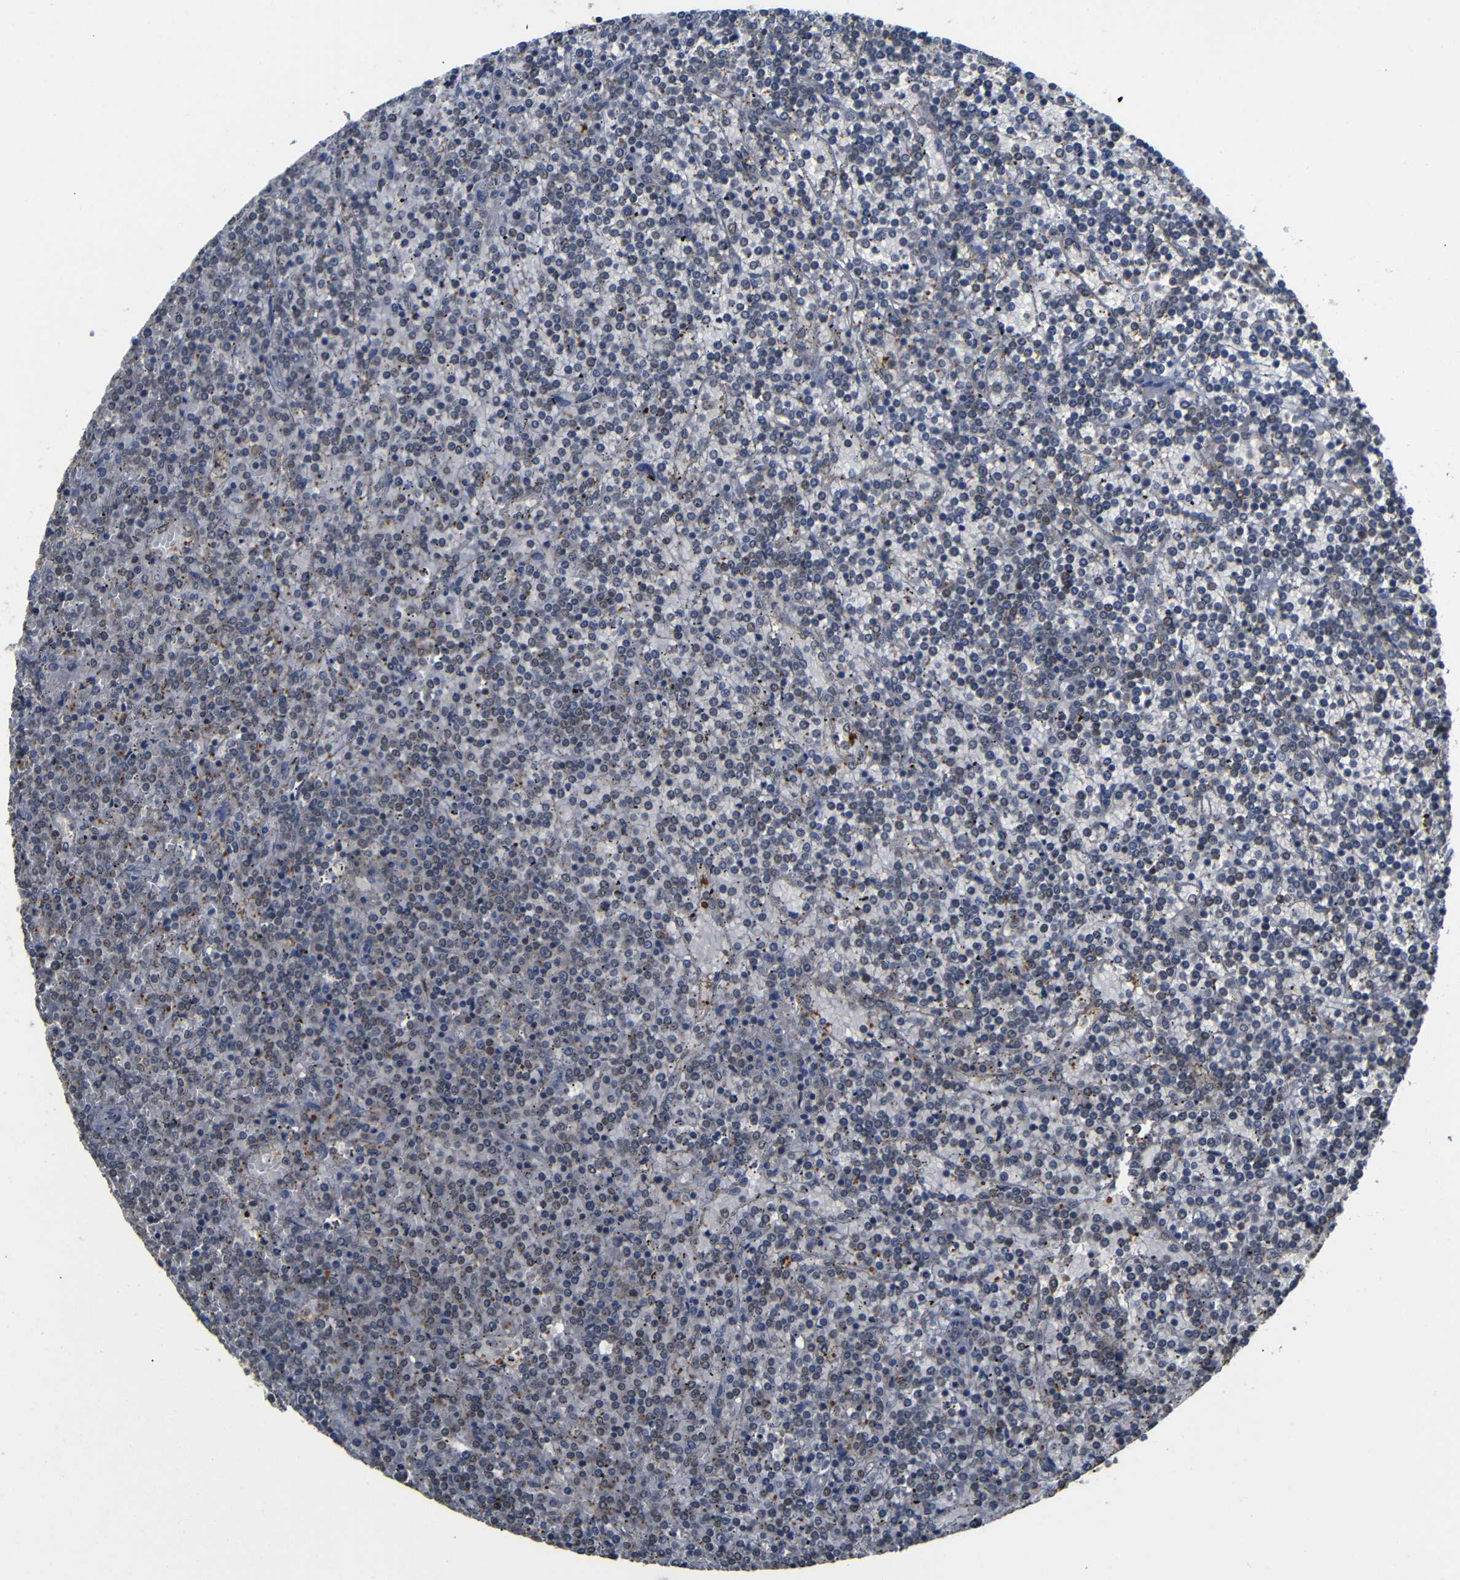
{"staining": {"intensity": "negative", "quantity": "none", "location": "none"}, "tissue": "lymphoma", "cell_type": "Tumor cells", "image_type": "cancer", "snomed": [{"axis": "morphology", "description": "Malignant lymphoma, non-Hodgkin's type, Low grade"}, {"axis": "topography", "description": "Spleen"}], "caption": "A photomicrograph of human lymphoma is negative for staining in tumor cells.", "gene": "ATG12", "patient": {"sex": "female", "age": 19}}